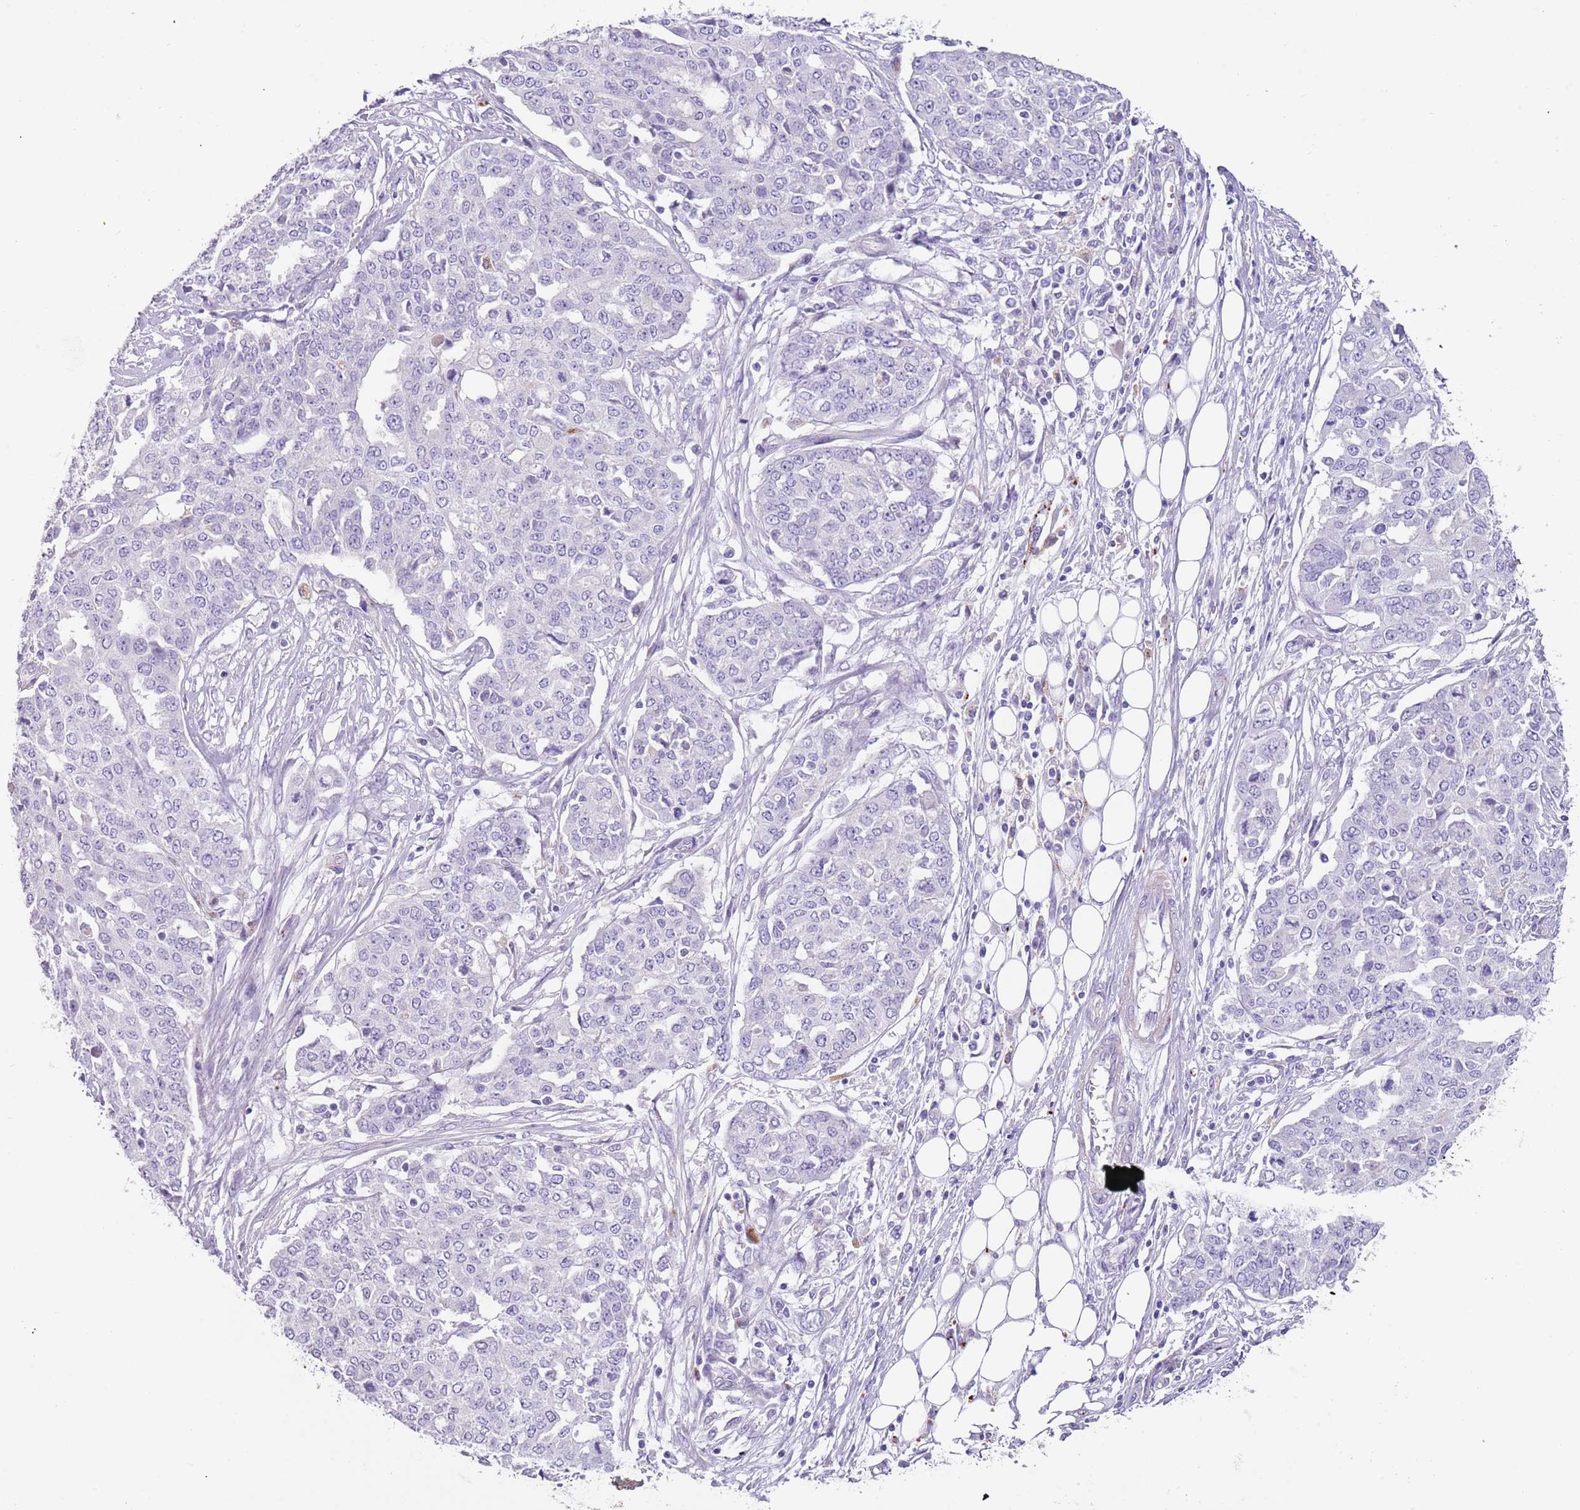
{"staining": {"intensity": "negative", "quantity": "none", "location": "none"}, "tissue": "ovarian cancer", "cell_type": "Tumor cells", "image_type": "cancer", "snomed": [{"axis": "morphology", "description": "Cystadenocarcinoma, serous, NOS"}, {"axis": "topography", "description": "Soft tissue"}, {"axis": "topography", "description": "Ovary"}], "caption": "IHC histopathology image of neoplastic tissue: human ovarian cancer (serous cystadenocarcinoma) stained with DAB shows no significant protein expression in tumor cells.", "gene": "LRRN3", "patient": {"sex": "female", "age": 57}}